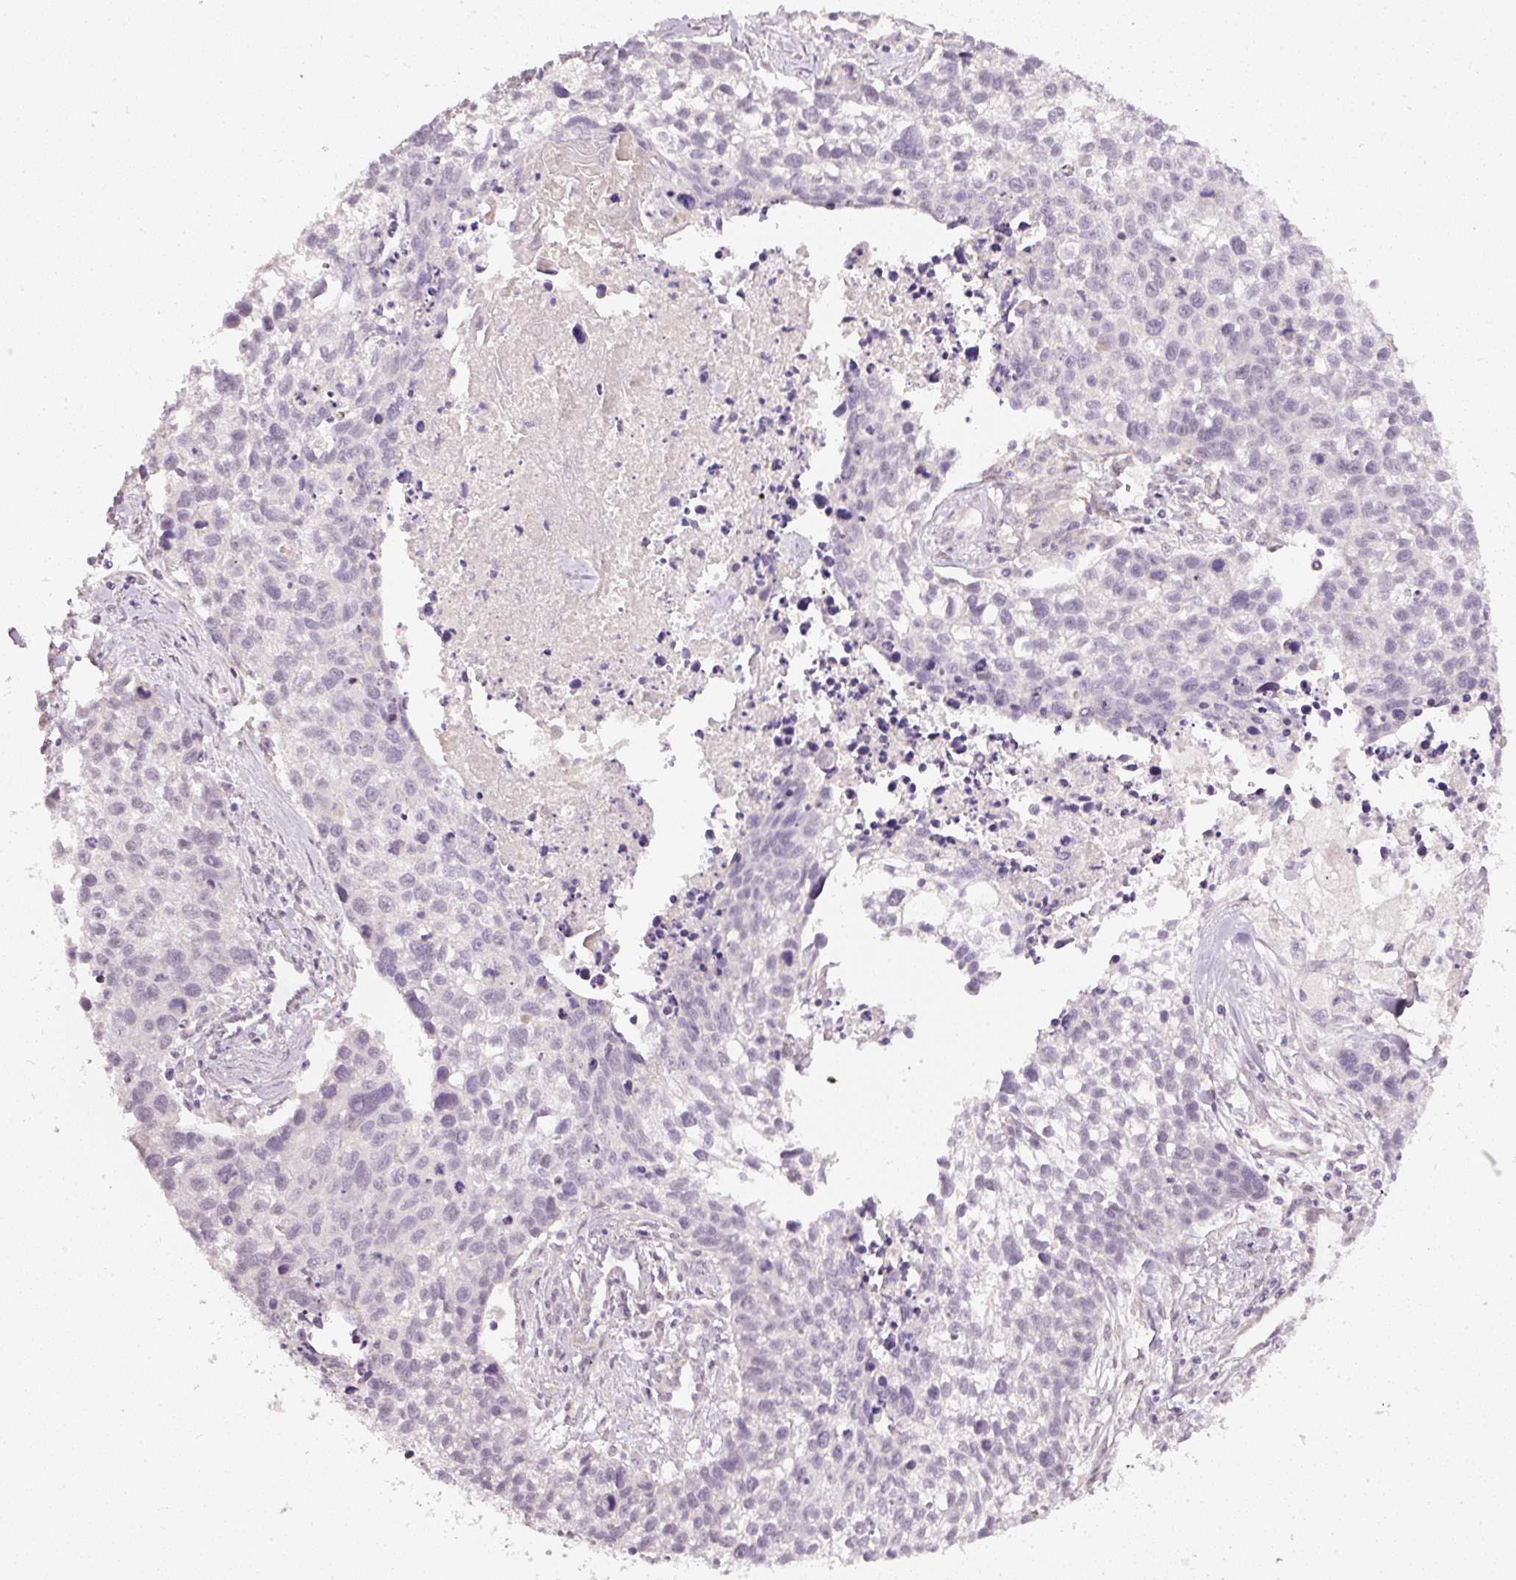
{"staining": {"intensity": "negative", "quantity": "none", "location": "none"}, "tissue": "lung cancer", "cell_type": "Tumor cells", "image_type": "cancer", "snomed": [{"axis": "morphology", "description": "Squamous cell carcinoma, NOS"}, {"axis": "topography", "description": "Lung"}], "caption": "Immunohistochemistry (IHC) photomicrograph of human lung squamous cell carcinoma stained for a protein (brown), which exhibits no expression in tumor cells. Nuclei are stained in blue.", "gene": "TOGARAM1", "patient": {"sex": "male", "age": 74}}